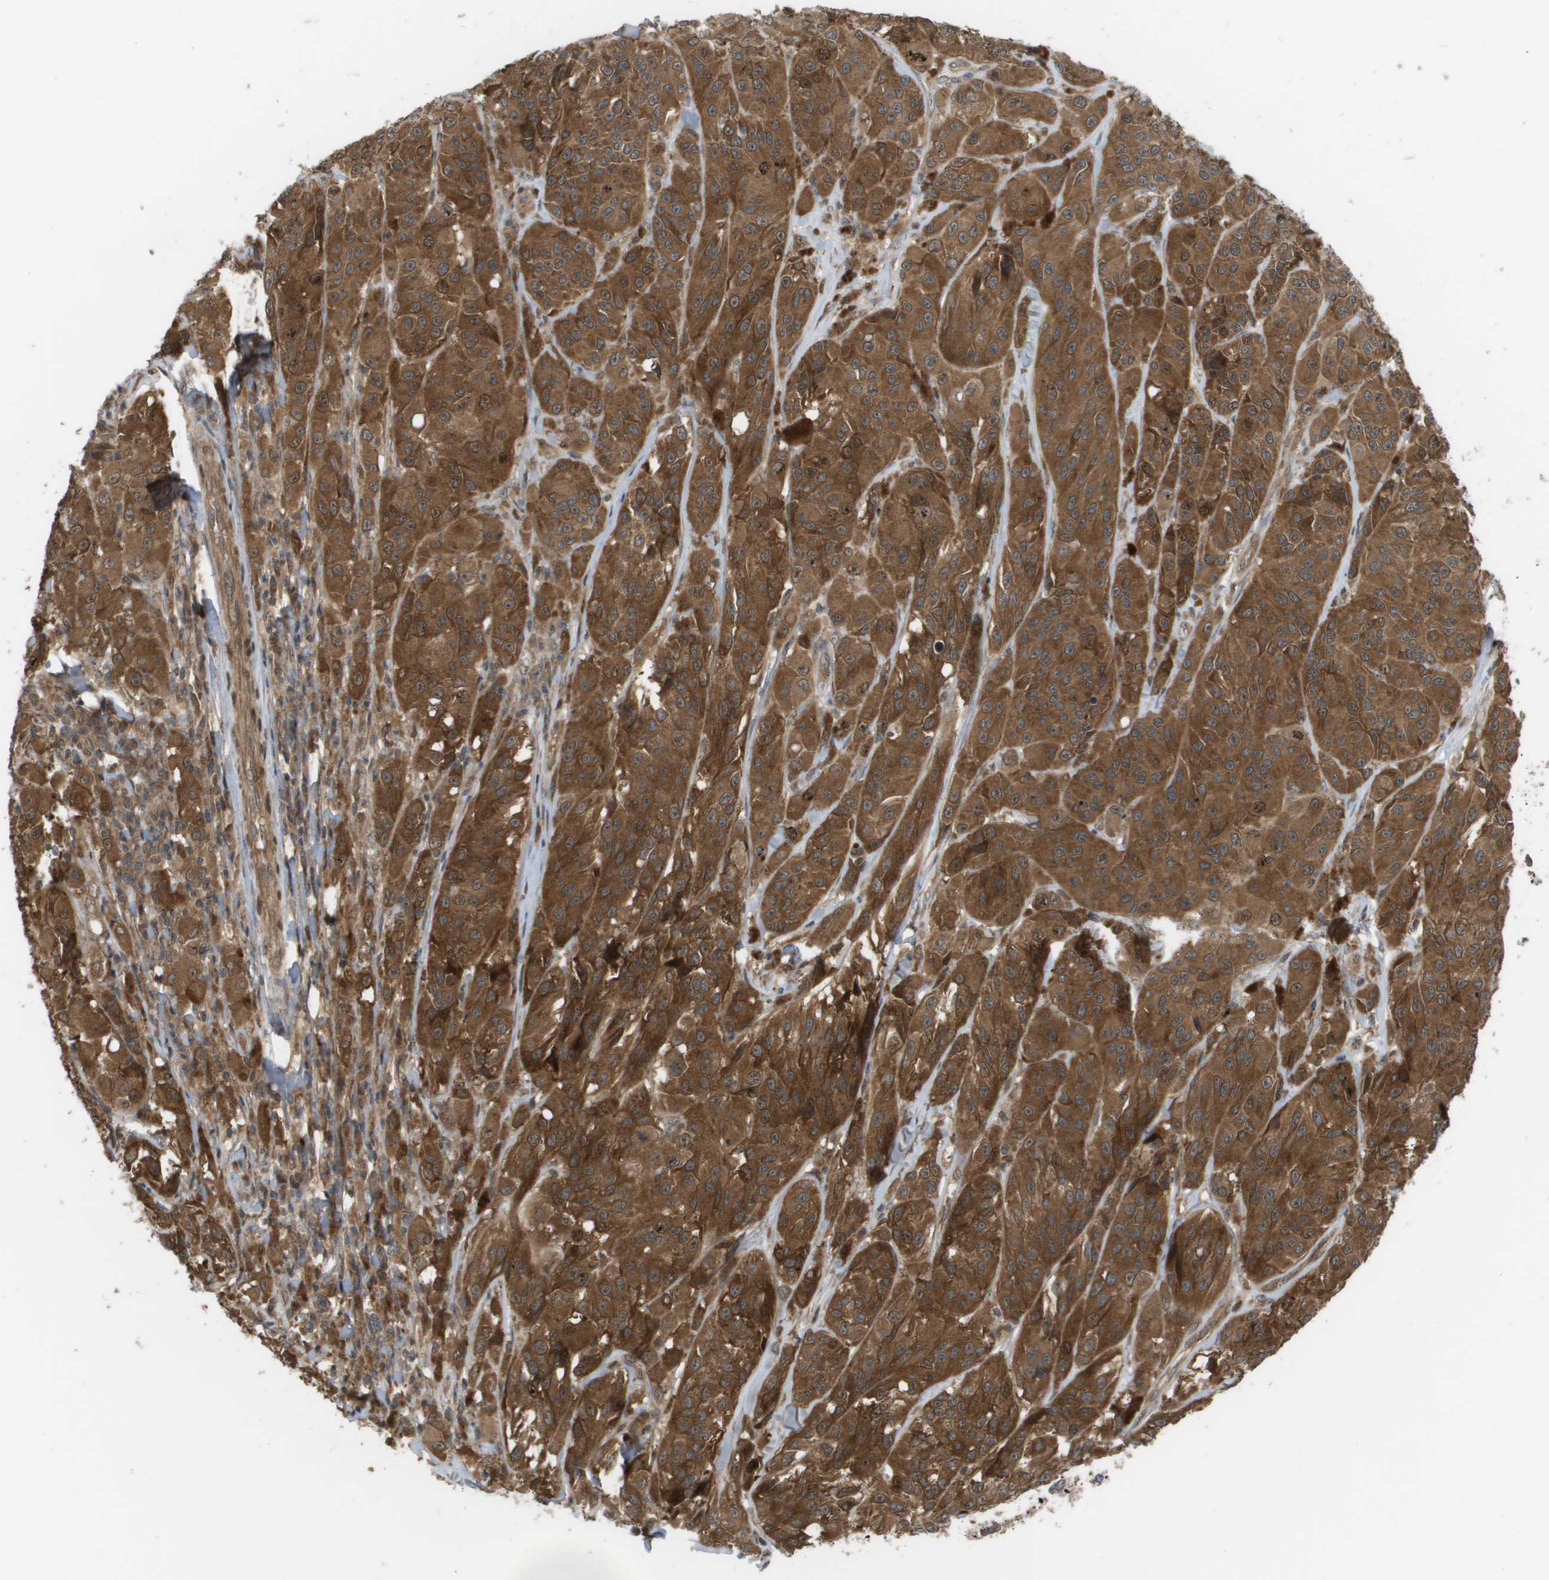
{"staining": {"intensity": "moderate", "quantity": ">75%", "location": "cytoplasmic/membranous,nuclear"}, "tissue": "melanoma", "cell_type": "Tumor cells", "image_type": "cancer", "snomed": [{"axis": "morphology", "description": "Malignant melanoma, NOS"}, {"axis": "topography", "description": "Skin"}], "caption": "Melanoma stained with IHC exhibits moderate cytoplasmic/membranous and nuclear expression in approximately >75% of tumor cells. (IHC, brightfield microscopy, high magnification).", "gene": "CTPS2", "patient": {"sex": "male", "age": 84}}